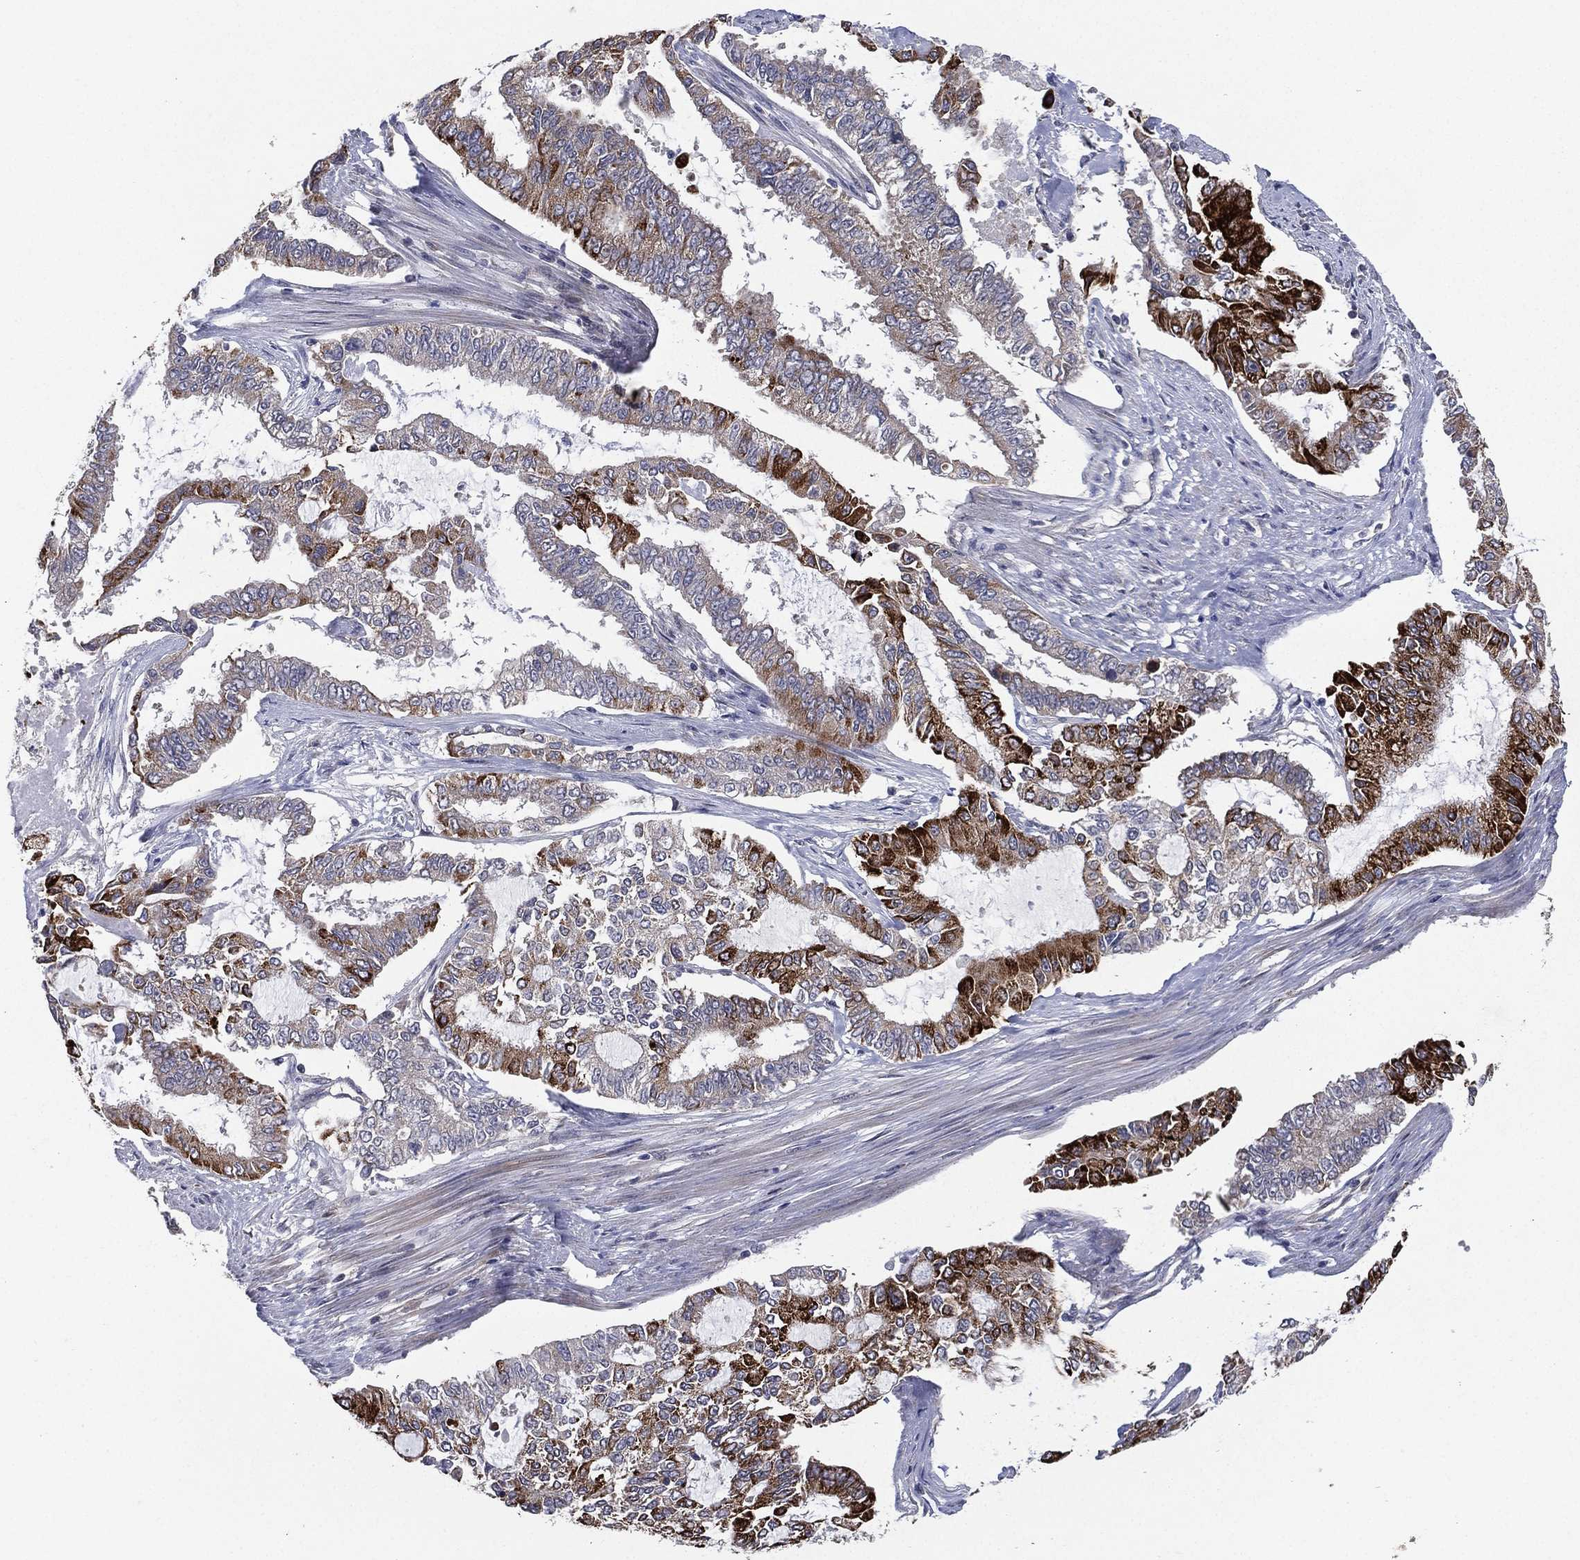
{"staining": {"intensity": "strong", "quantity": "<25%", "location": "cytoplasmic/membranous"}, "tissue": "endometrial cancer", "cell_type": "Tumor cells", "image_type": "cancer", "snomed": [{"axis": "morphology", "description": "Adenocarcinoma, NOS"}, {"axis": "topography", "description": "Uterus"}], "caption": "Protein staining of endometrial cancer tissue reveals strong cytoplasmic/membranous staining in approximately <25% of tumor cells.", "gene": "KAT14", "patient": {"sex": "female", "age": 59}}